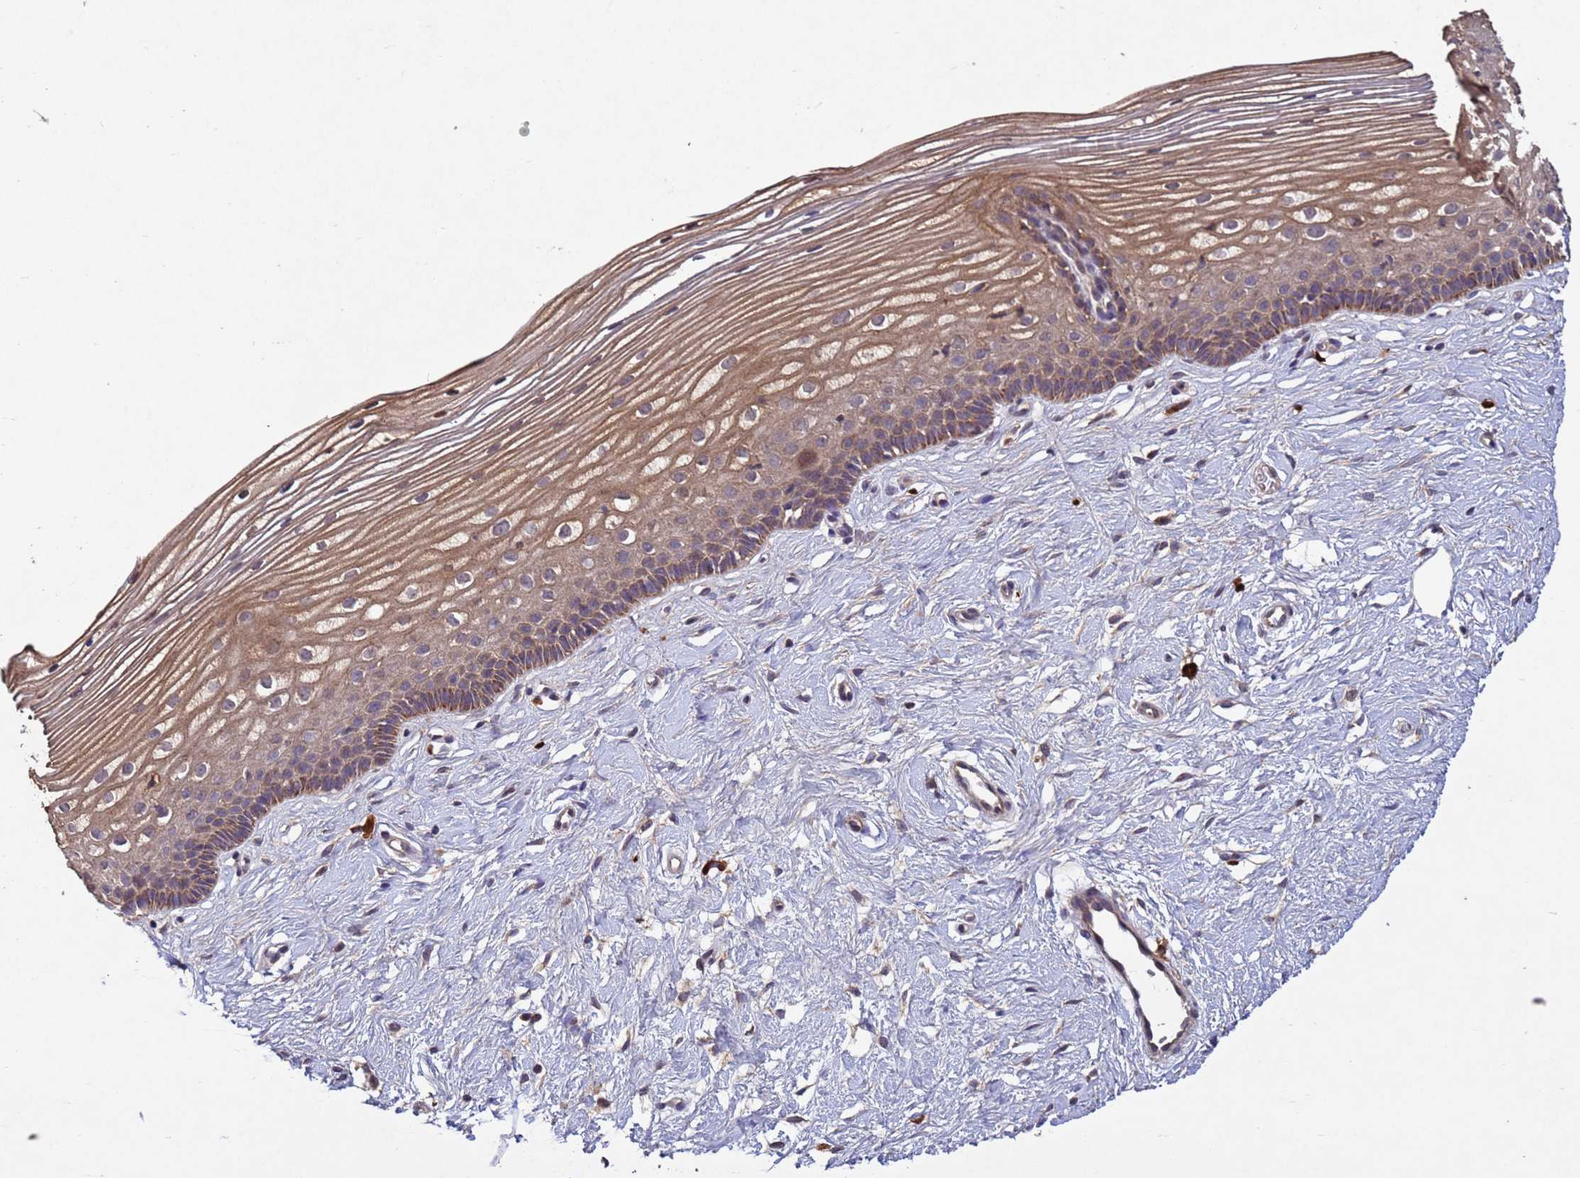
{"staining": {"intensity": "moderate", "quantity": "25%-75%", "location": "cytoplasmic/membranous"}, "tissue": "cervix", "cell_type": "Glandular cells", "image_type": "normal", "snomed": [{"axis": "morphology", "description": "Normal tissue, NOS"}, {"axis": "topography", "description": "Cervix"}], "caption": "Immunohistochemical staining of benign cervix exhibits medium levels of moderate cytoplasmic/membranous expression in about 25%-75% of glandular cells.", "gene": "FASTKD1", "patient": {"sex": "female", "age": 40}}